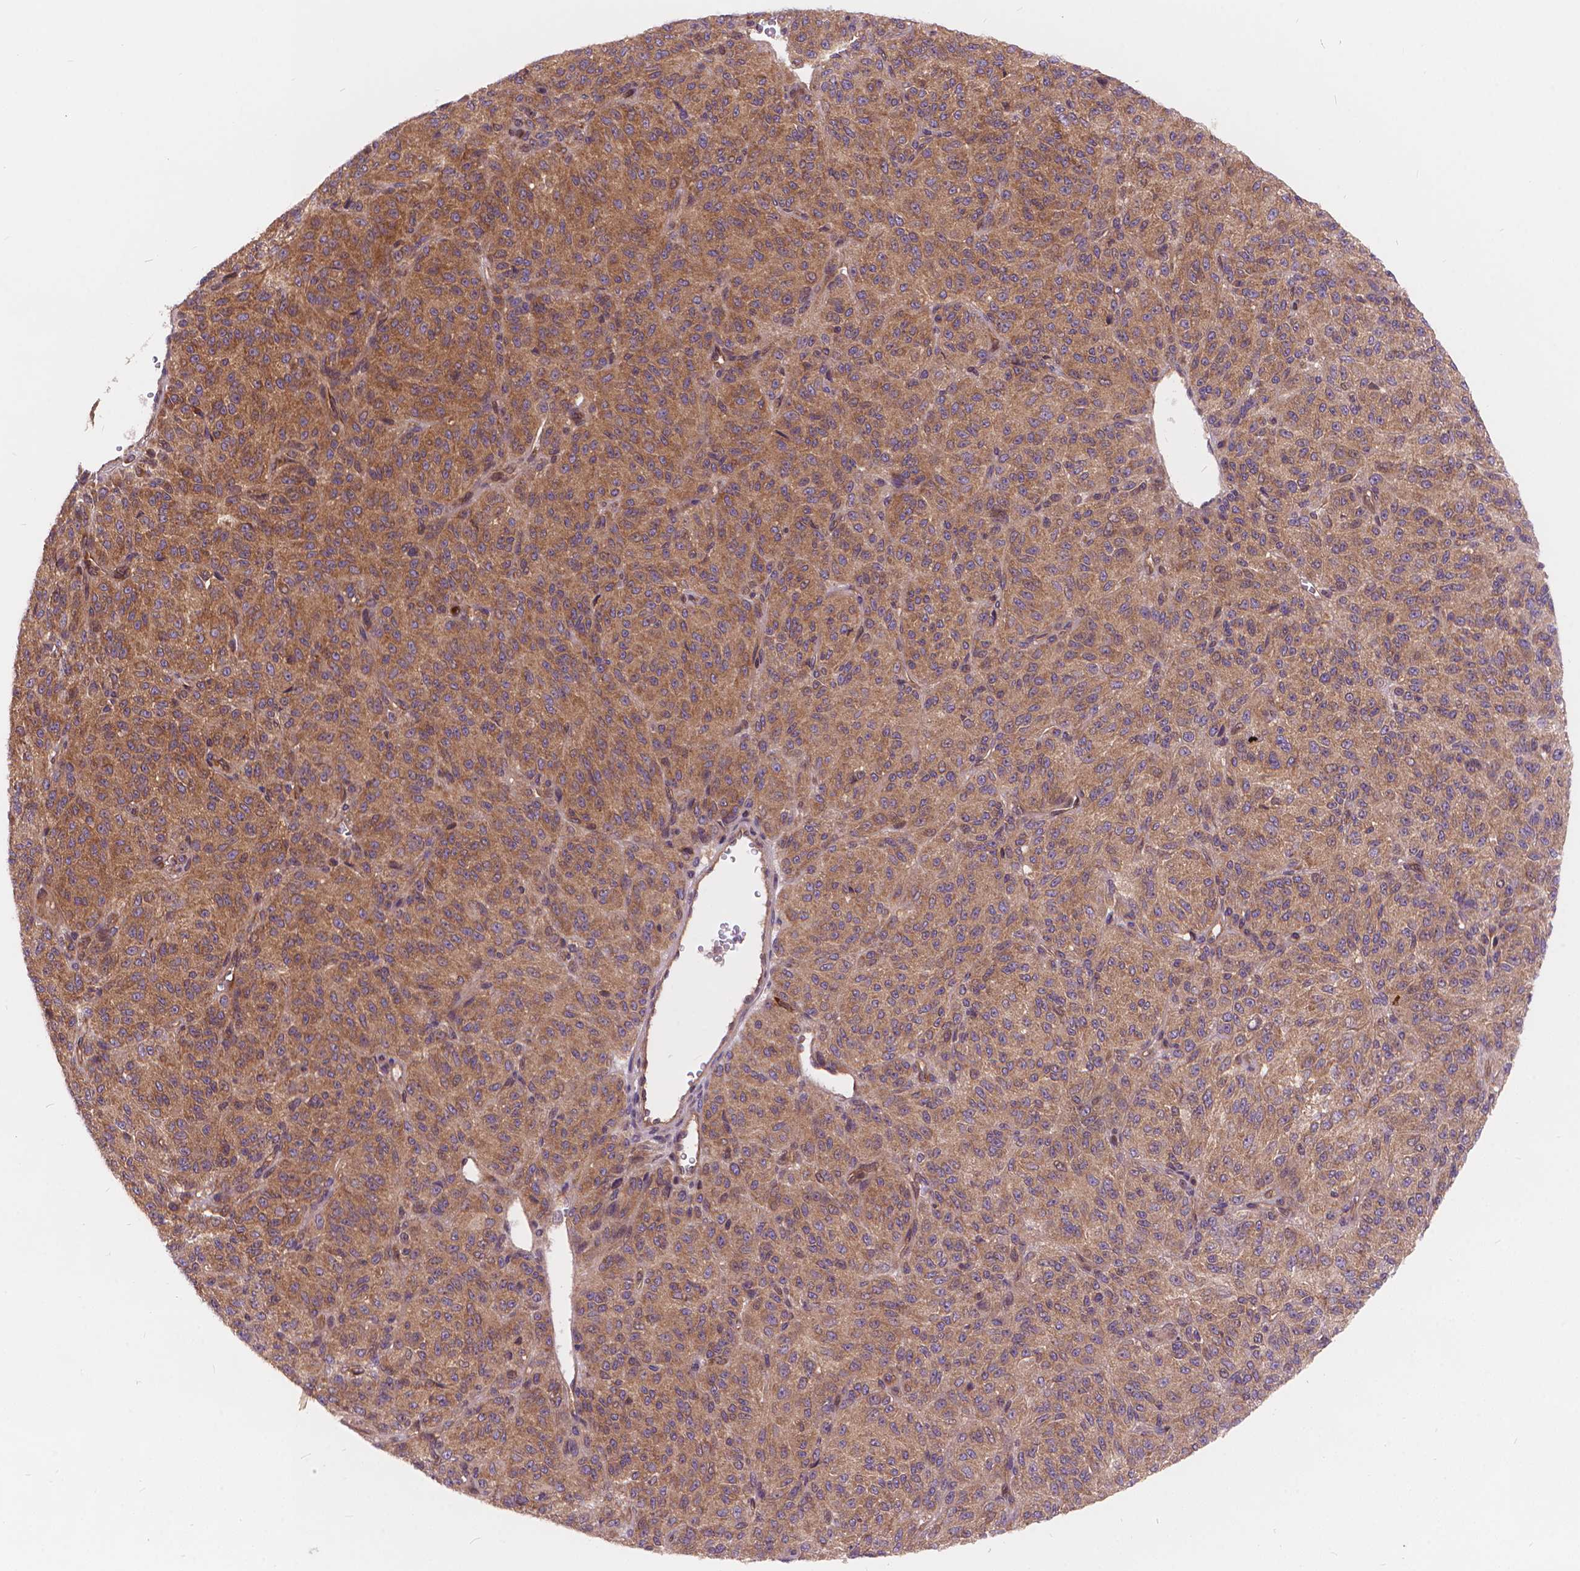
{"staining": {"intensity": "moderate", "quantity": ">75%", "location": "cytoplasmic/membranous"}, "tissue": "melanoma", "cell_type": "Tumor cells", "image_type": "cancer", "snomed": [{"axis": "morphology", "description": "Malignant melanoma, Metastatic site"}, {"axis": "topography", "description": "Brain"}], "caption": "Moderate cytoplasmic/membranous protein expression is appreciated in about >75% of tumor cells in melanoma. The staining was performed using DAB (3,3'-diaminobenzidine), with brown indicating positive protein expression. Nuclei are stained blue with hematoxylin.", "gene": "ARAP1", "patient": {"sex": "female", "age": 56}}